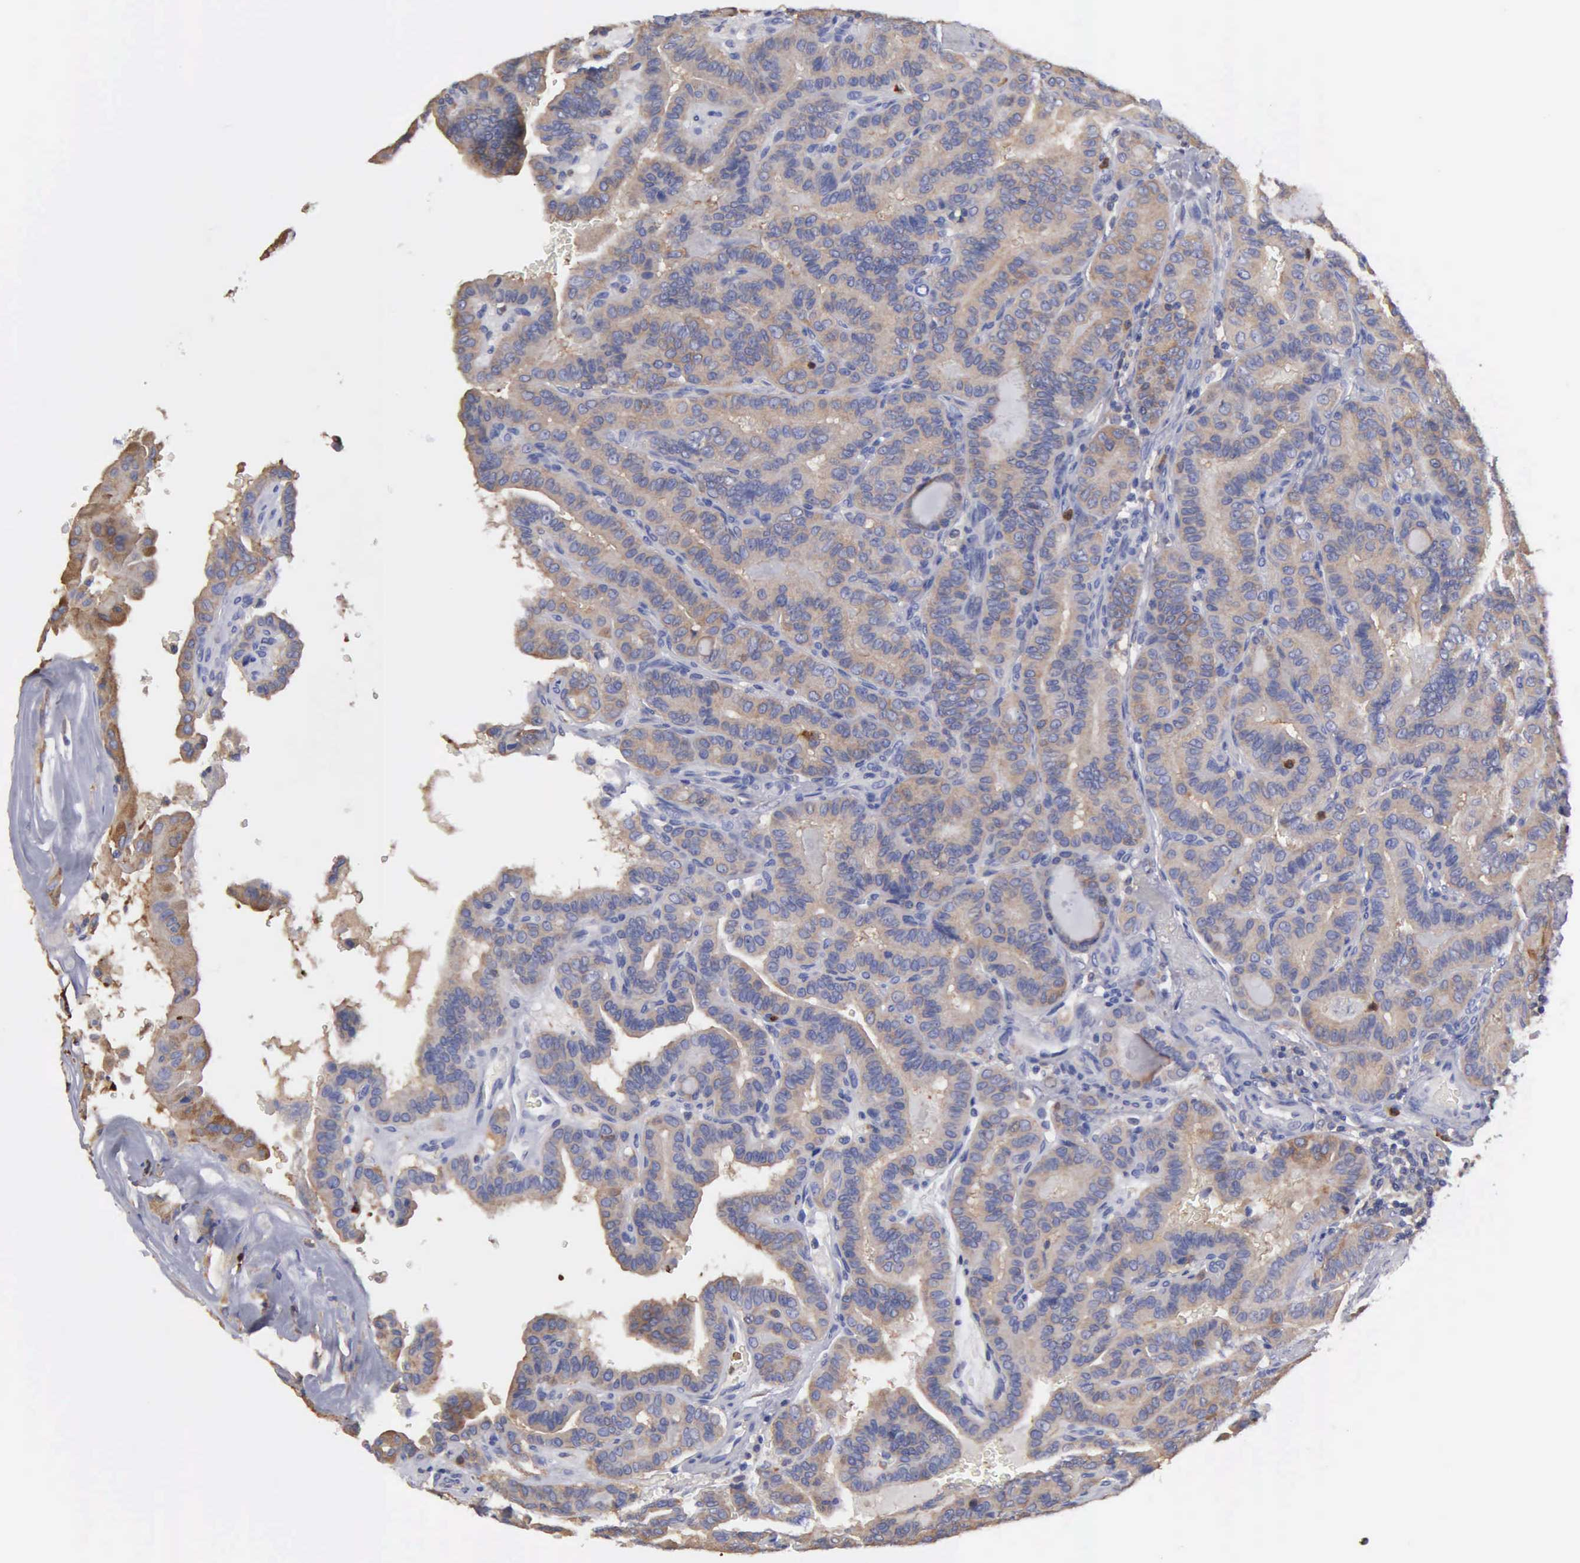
{"staining": {"intensity": "moderate", "quantity": ">75%", "location": "cytoplasmic/membranous"}, "tissue": "thyroid cancer", "cell_type": "Tumor cells", "image_type": "cancer", "snomed": [{"axis": "morphology", "description": "Papillary adenocarcinoma, NOS"}, {"axis": "topography", "description": "Thyroid gland"}], "caption": "Protein staining exhibits moderate cytoplasmic/membranous staining in about >75% of tumor cells in thyroid cancer.", "gene": "G6PD", "patient": {"sex": "male", "age": 87}}